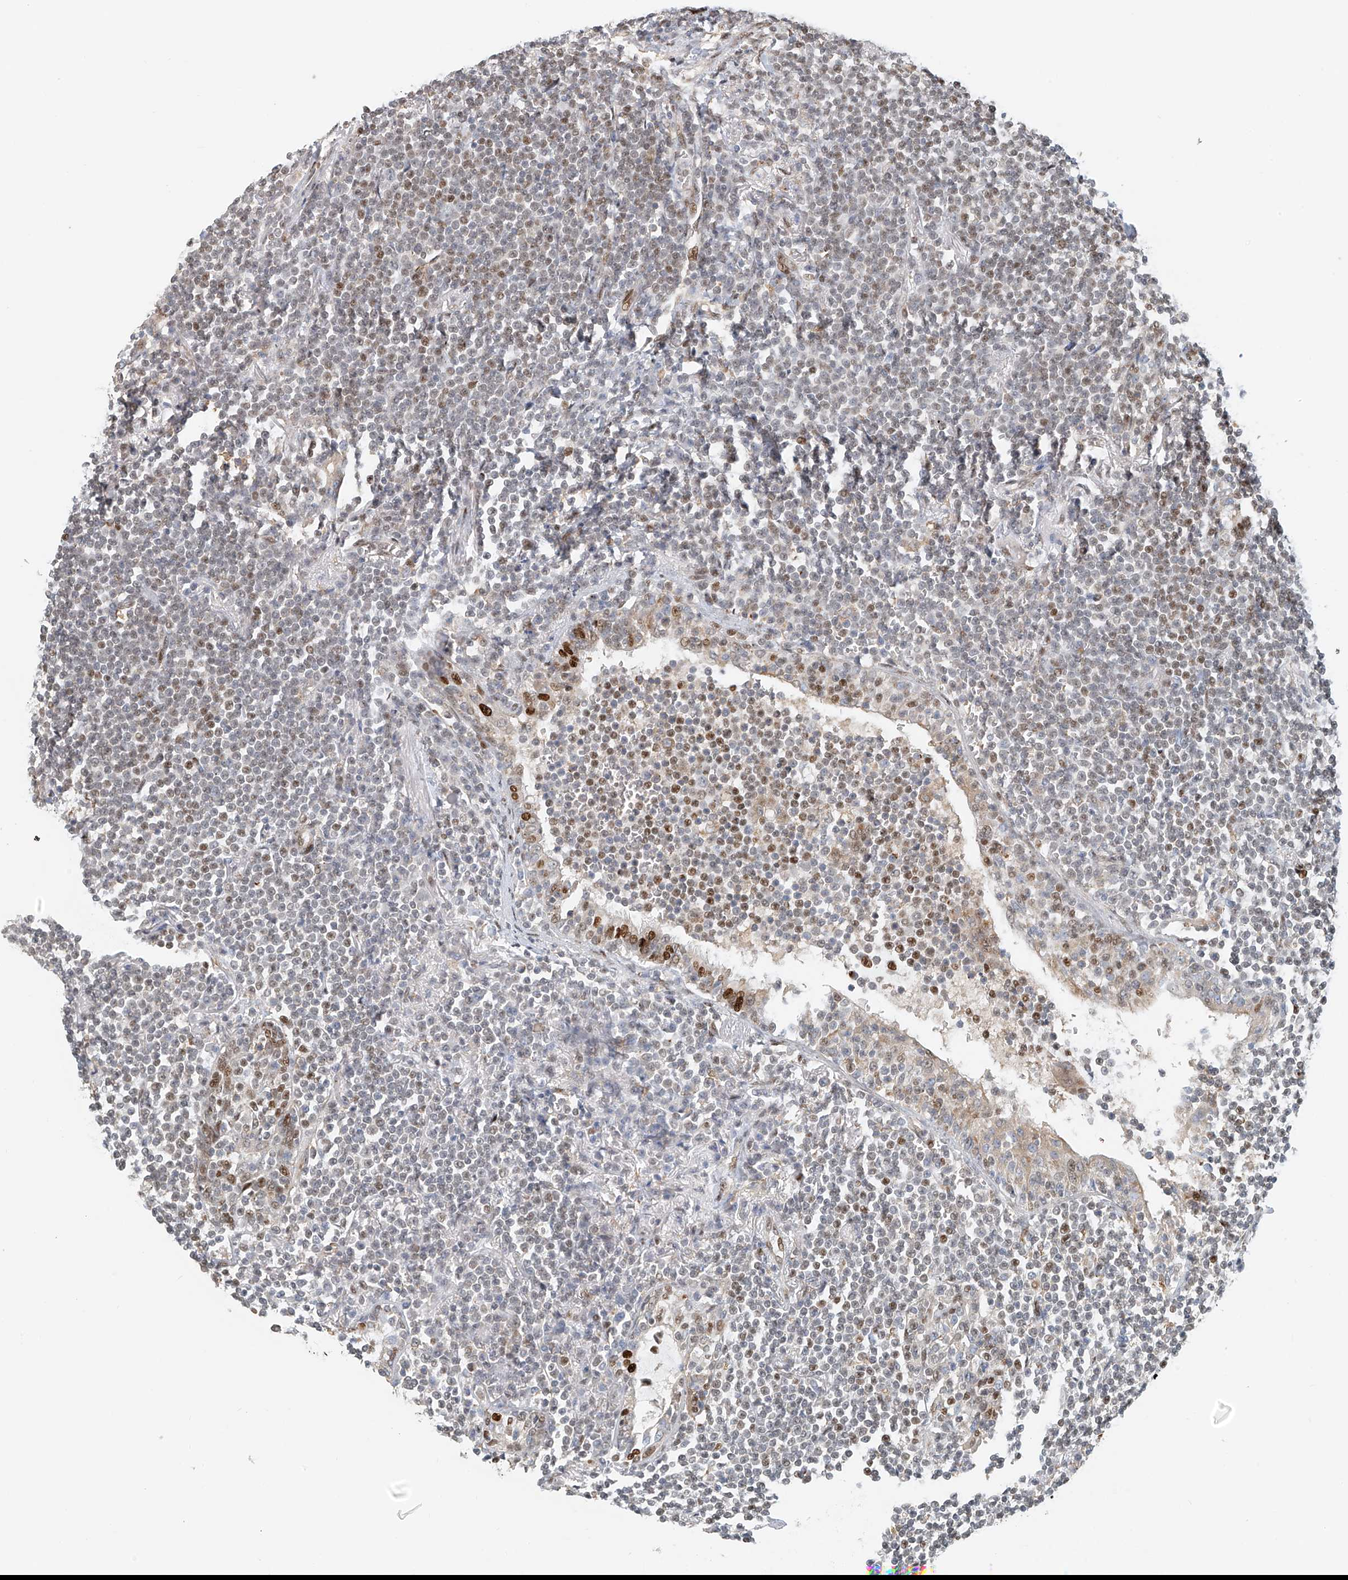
{"staining": {"intensity": "weak", "quantity": "<25%", "location": "nuclear"}, "tissue": "lymphoma", "cell_type": "Tumor cells", "image_type": "cancer", "snomed": [{"axis": "morphology", "description": "Malignant lymphoma, non-Hodgkin's type, Low grade"}, {"axis": "topography", "description": "Lung"}], "caption": "Immunohistochemistry (IHC) micrograph of neoplastic tissue: low-grade malignant lymphoma, non-Hodgkin's type stained with DAB exhibits no significant protein positivity in tumor cells. (Immunohistochemistry (IHC), brightfield microscopy, high magnification).", "gene": "ZNF514", "patient": {"sex": "female", "age": 71}}